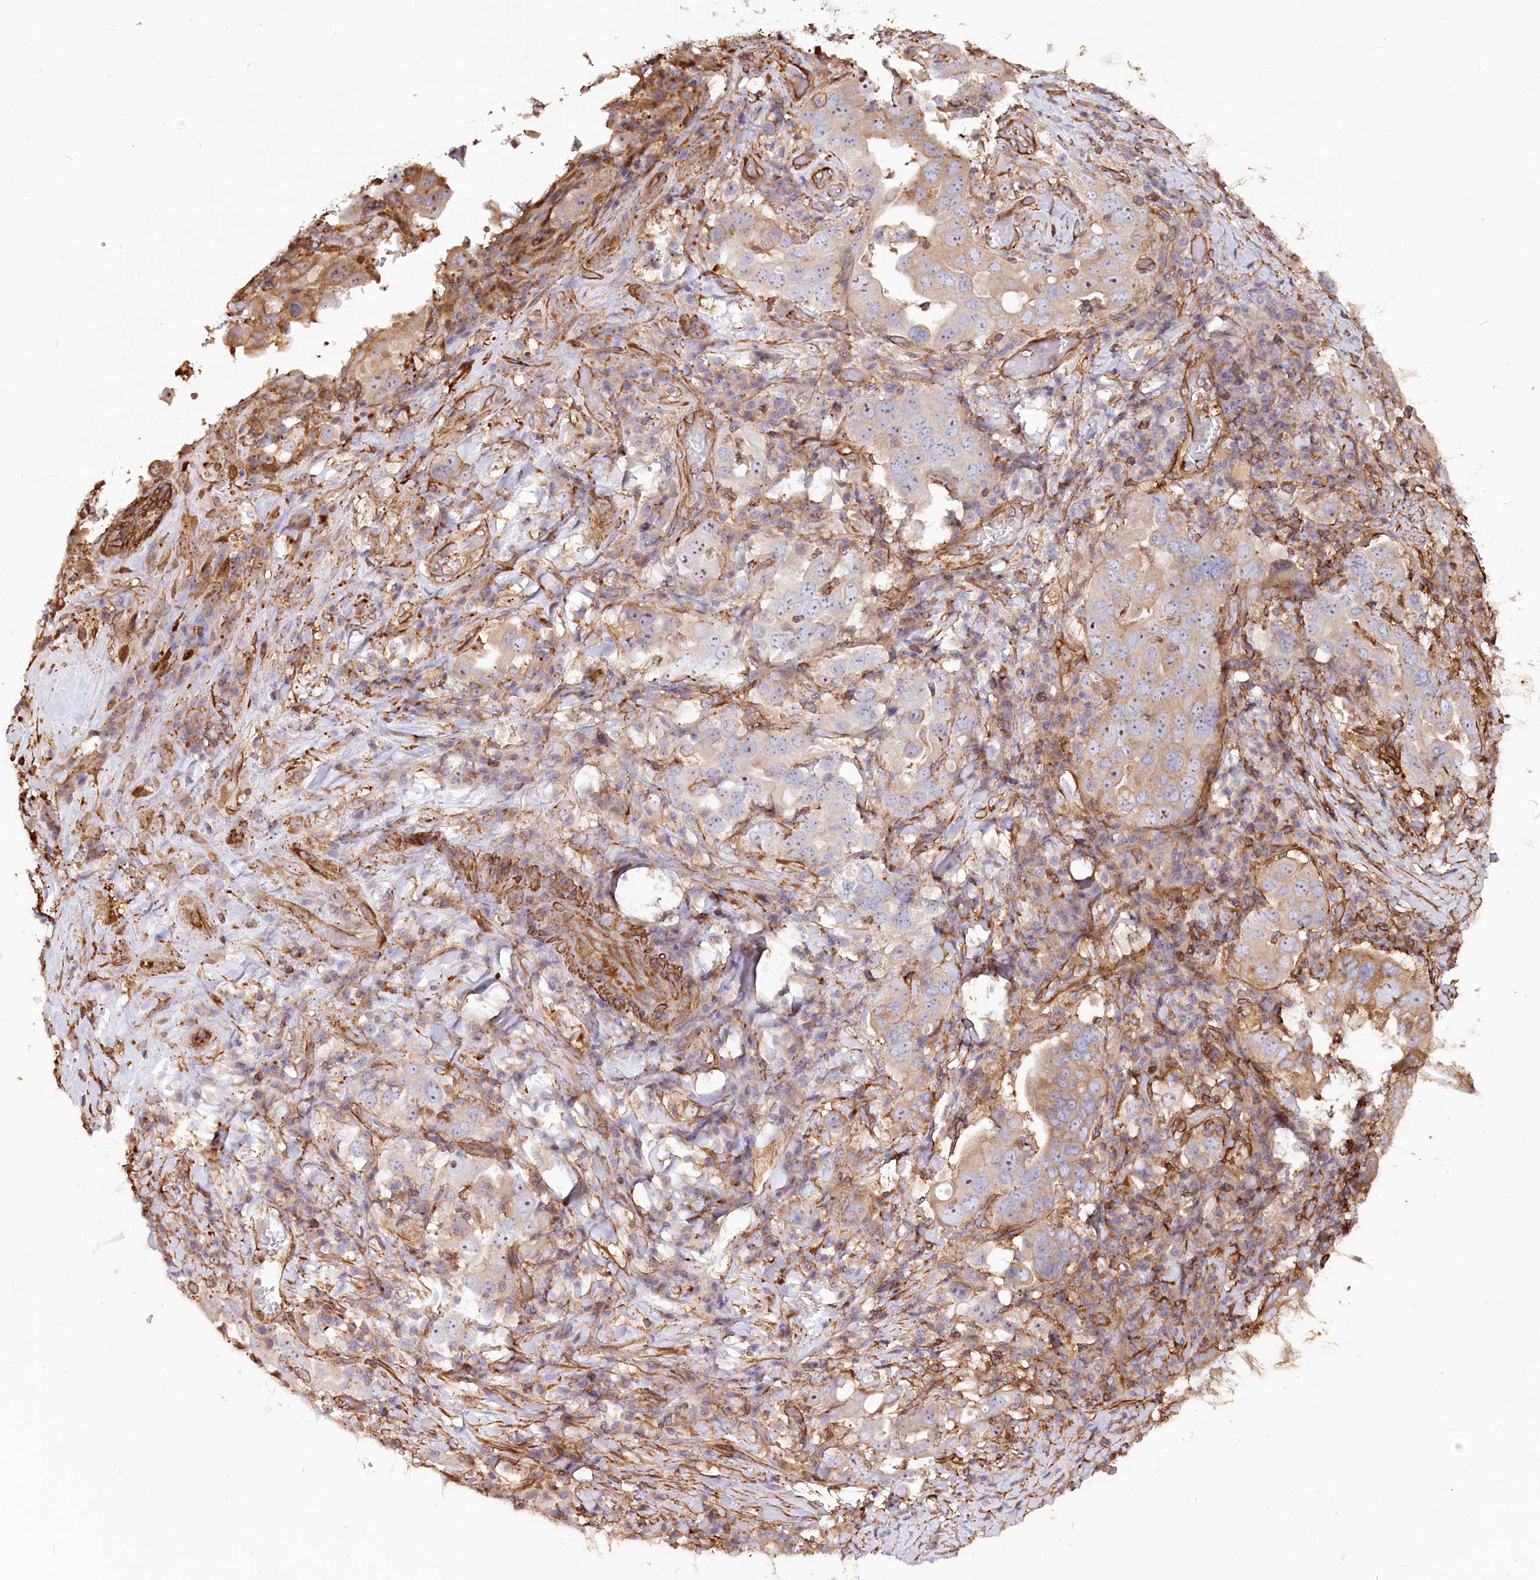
{"staining": {"intensity": "moderate", "quantity": "25%-75%", "location": "cytoplasmic/membranous,nuclear"}, "tissue": "stomach cancer", "cell_type": "Tumor cells", "image_type": "cancer", "snomed": [{"axis": "morphology", "description": "Adenocarcinoma, NOS"}, {"axis": "topography", "description": "Stomach, upper"}], "caption": "Stomach cancer (adenocarcinoma) stained with a protein marker demonstrates moderate staining in tumor cells.", "gene": "WDR36", "patient": {"sex": "male", "age": 62}}